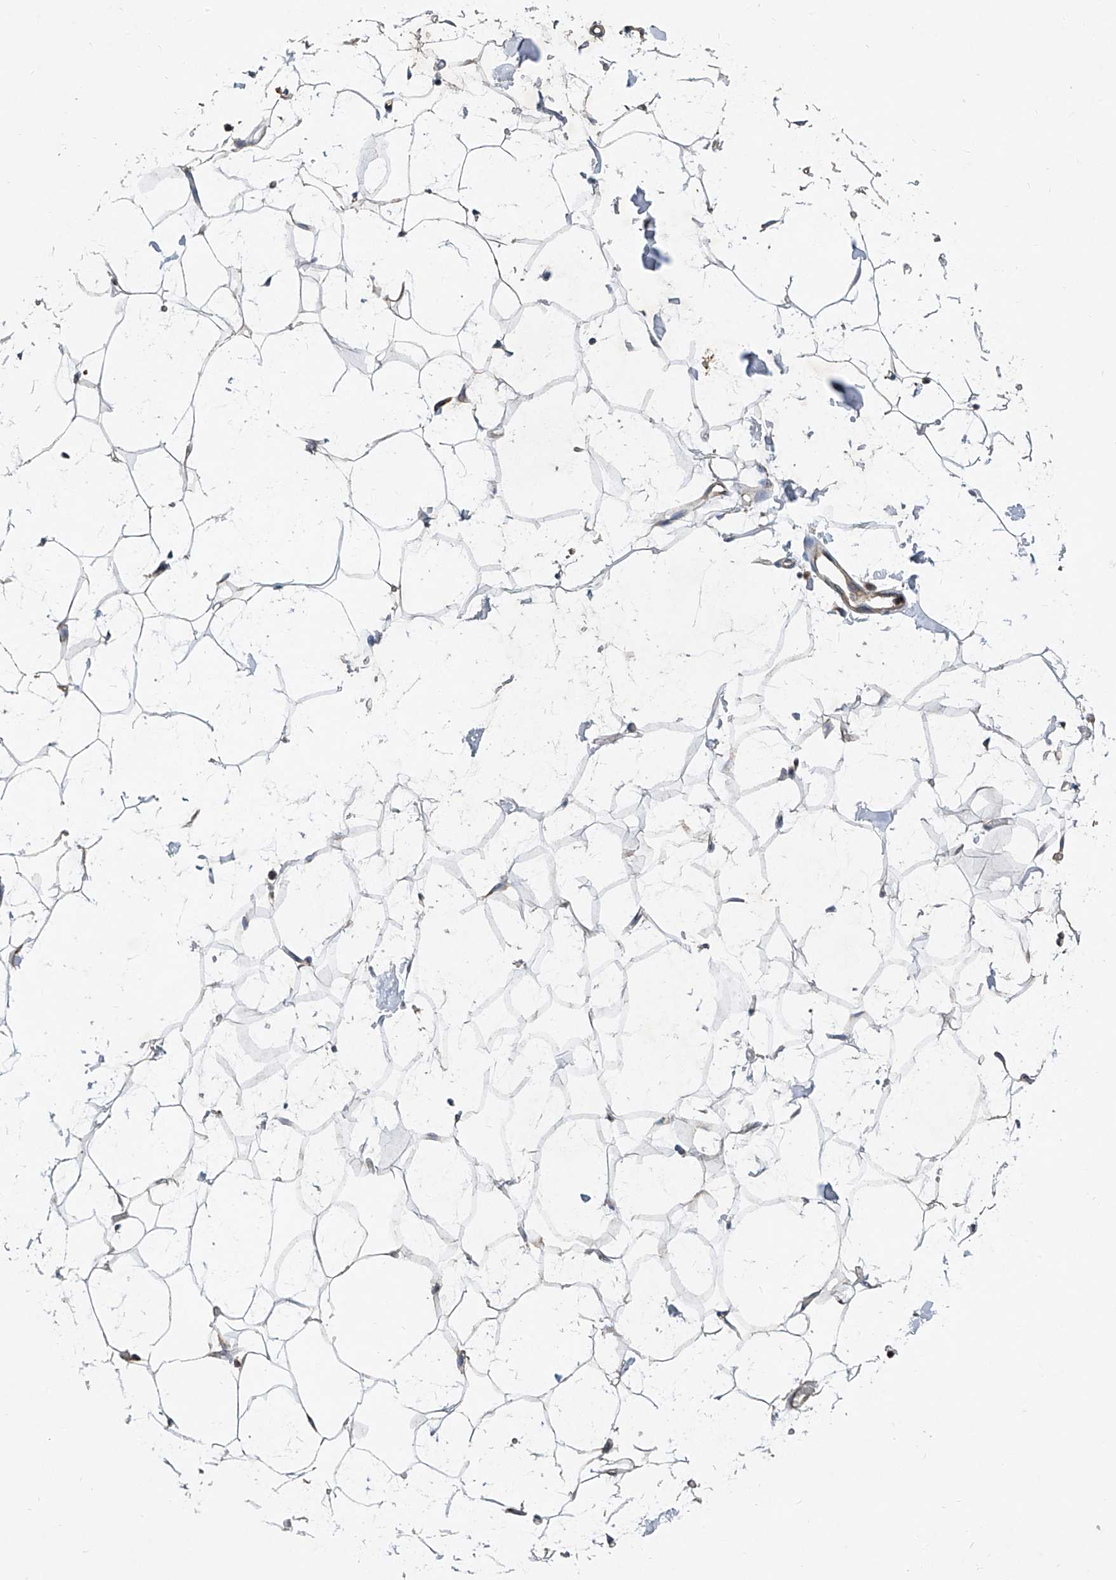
{"staining": {"intensity": "moderate", "quantity": "<25%", "location": "cytoplasmic/membranous"}, "tissue": "adipose tissue", "cell_type": "Adipocytes", "image_type": "normal", "snomed": [{"axis": "morphology", "description": "Normal tissue, NOS"}, {"axis": "topography", "description": "Breast"}], "caption": "Protein expression analysis of unremarkable human adipose tissue reveals moderate cytoplasmic/membranous expression in approximately <25% of adipocytes. Nuclei are stained in blue.", "gene": "TRIM38", "patient": {"sex": "female", "age": 23}}